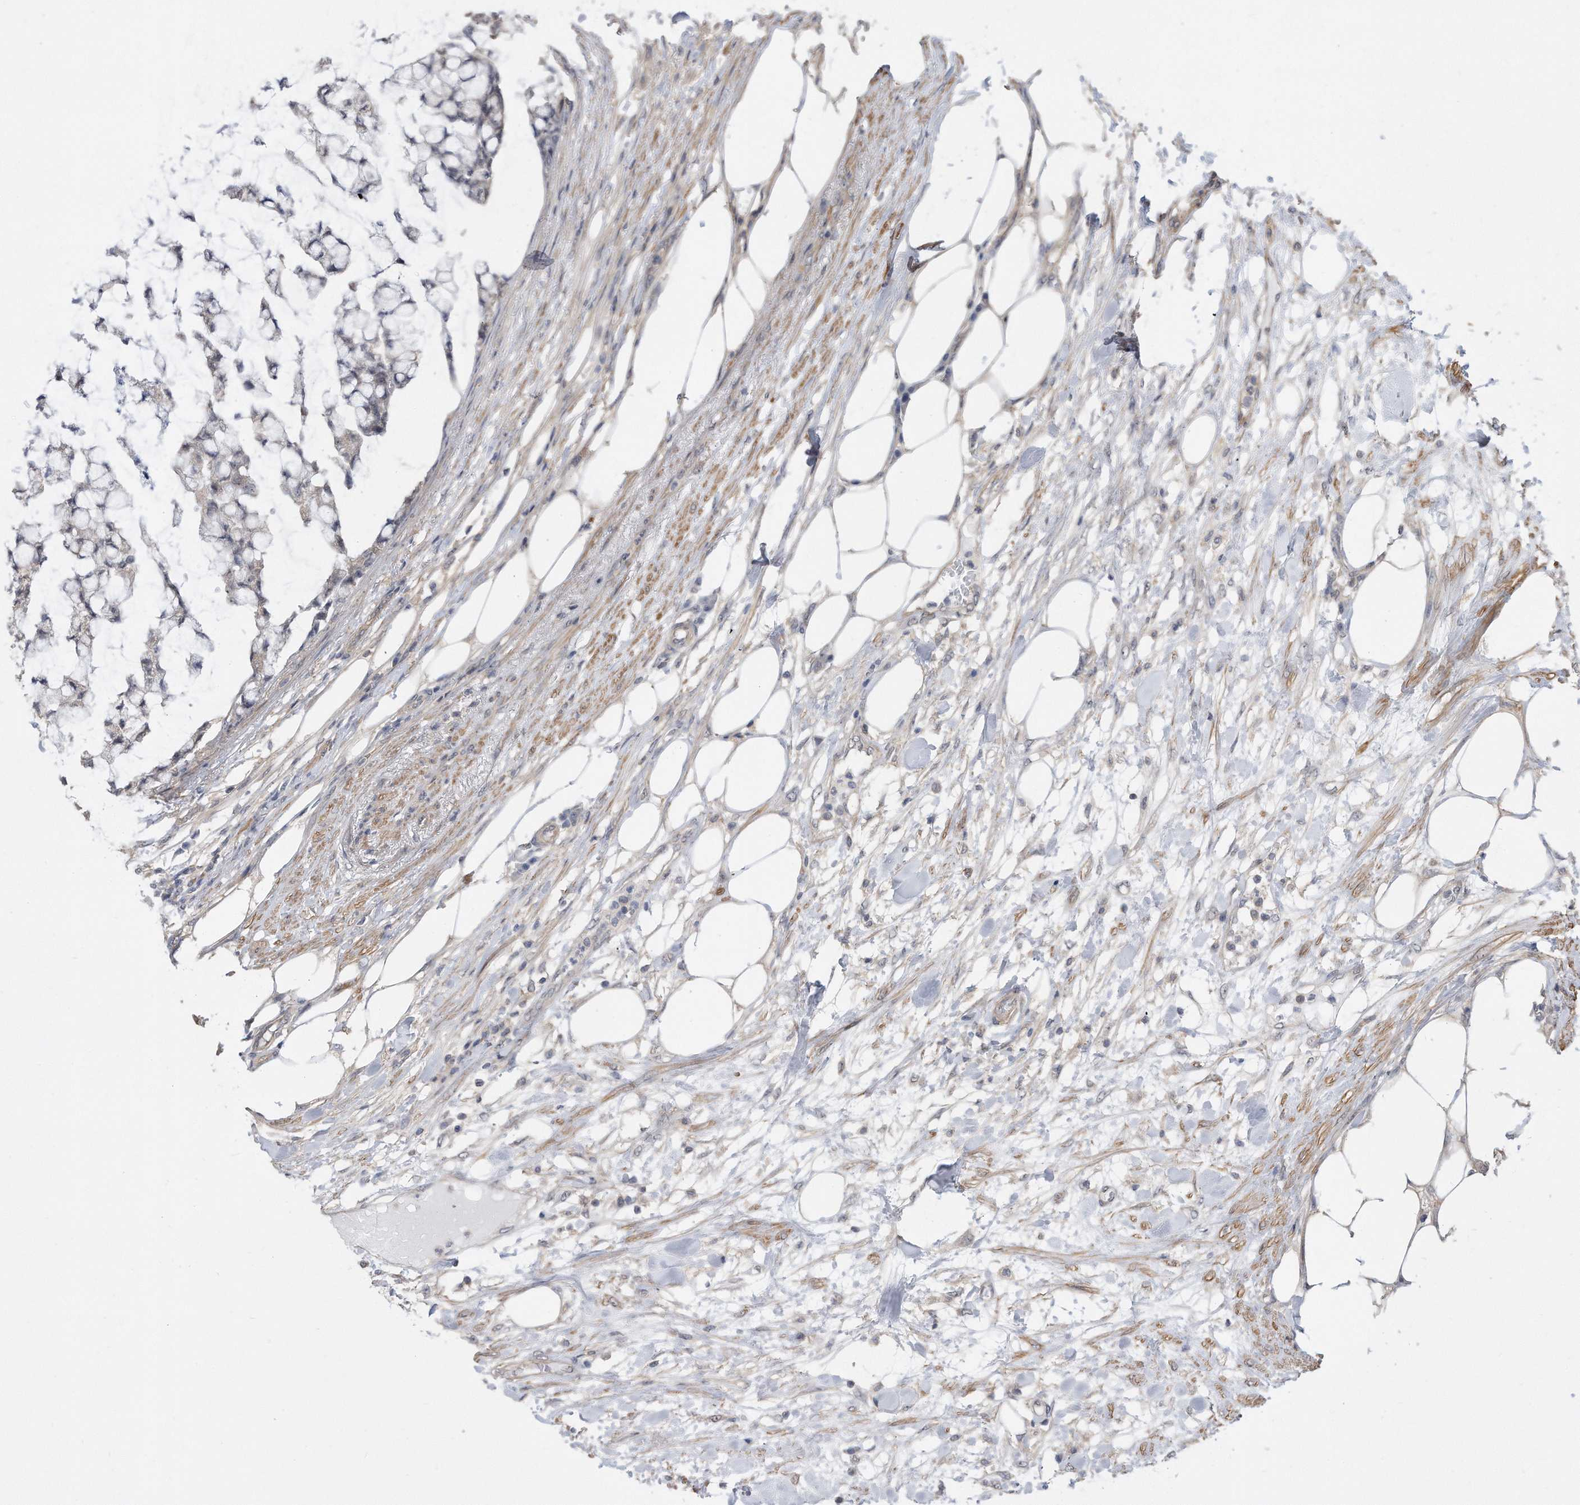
{"staining": {"intensity": "negative", "quantity": "none", "location": "none"}, "tissue": "colorectal cancer", "cell_type": "Tumor cells", "image_type": "cancer", "snomed": [{"axis": "morphology", "description": "Adenocarcinoma, NOS"}, {"axis": "topography", "description": "Colon"}], "caption": "IHC histopathology image of human adenocarcinoma (colorectal) stained for a protein (brown), which displays no staining in tumor cells.", "gene": "TCP1", "patient": {"sex": "female", "age": 84}}